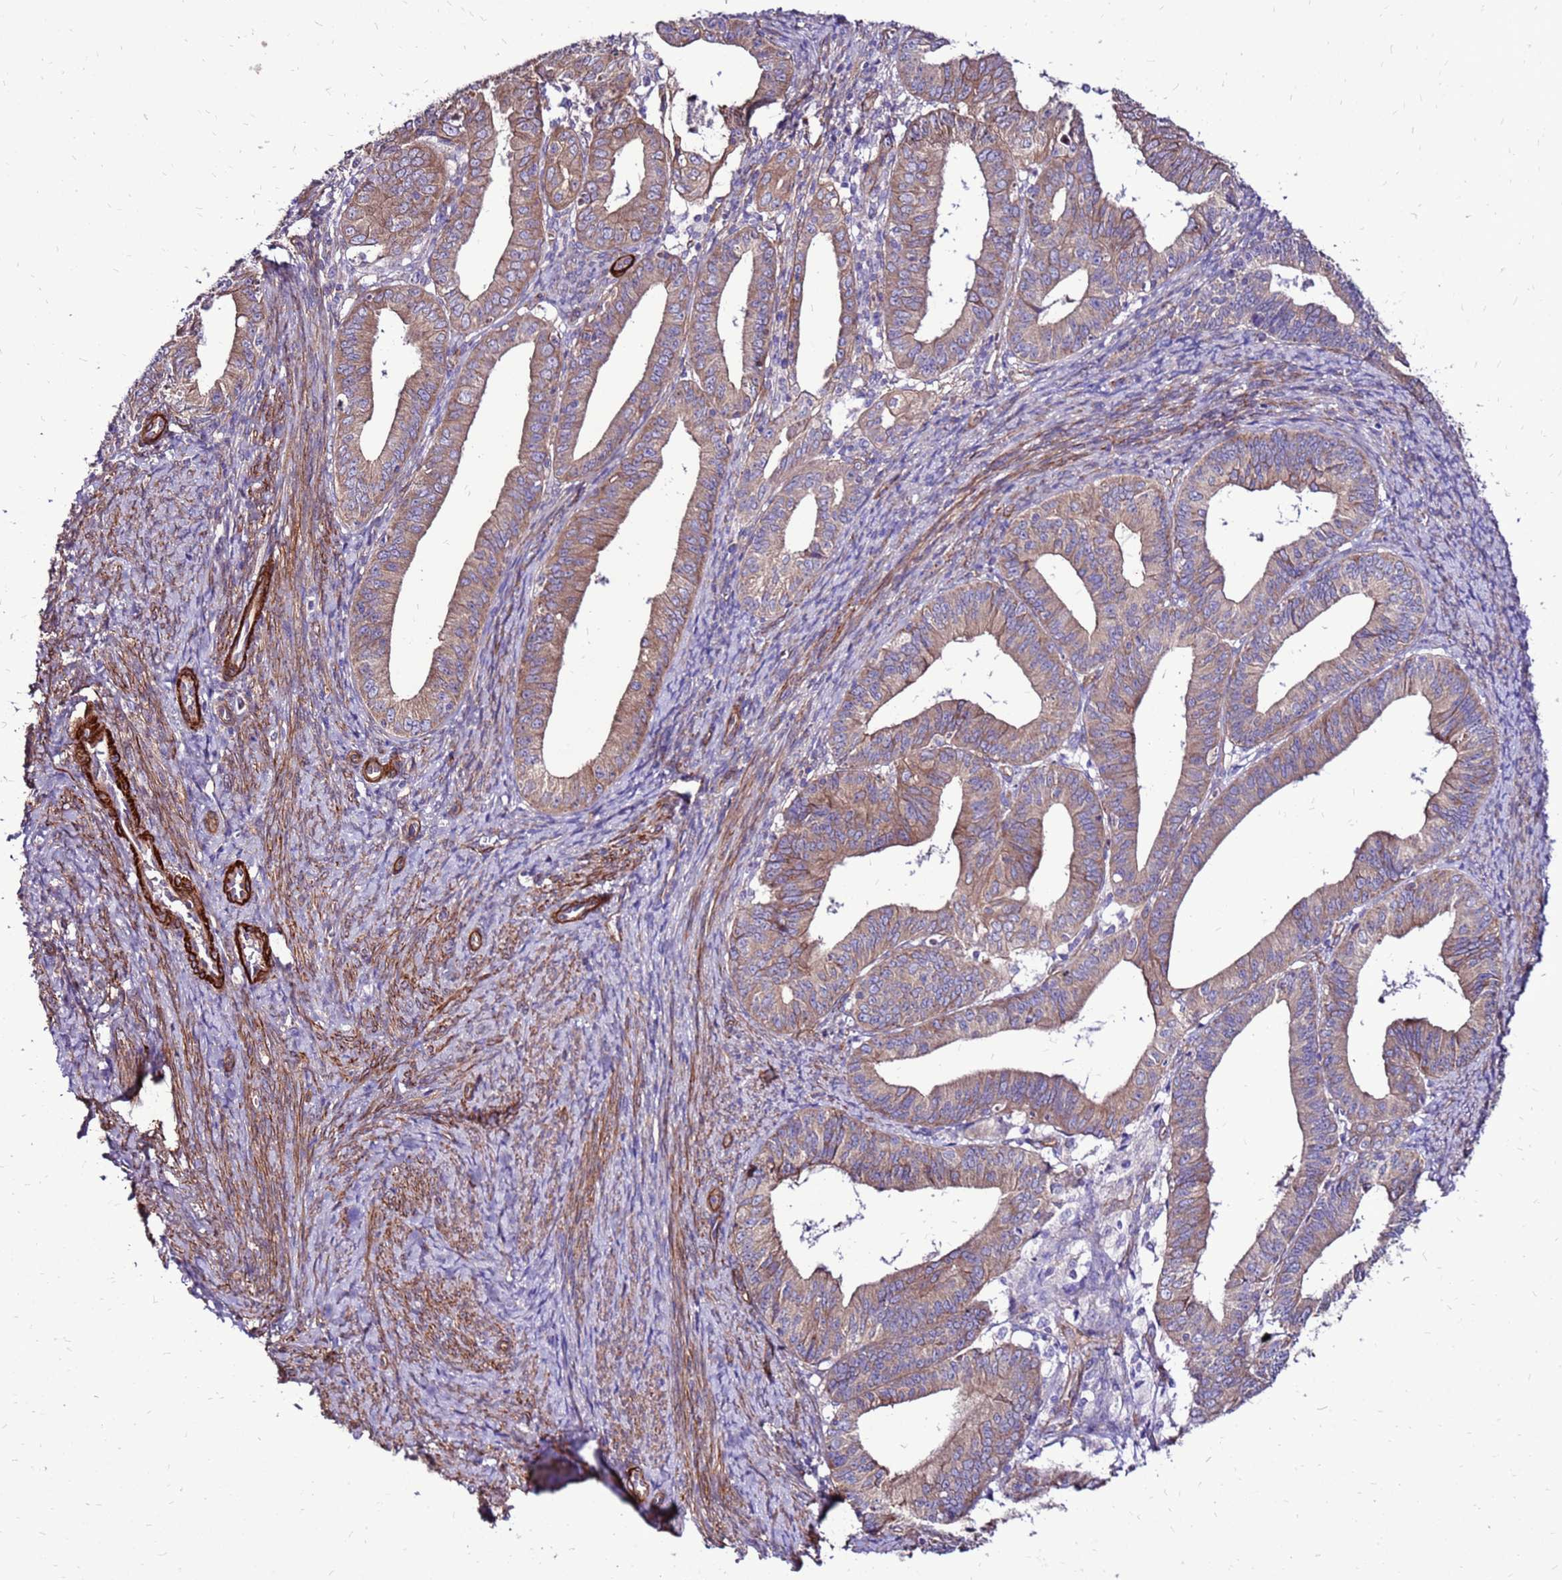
{"staining": {"intensity": "moderate", "quantity": ">75%", "location": "cytoplasmic/membranous"}, "tissue": "endometrial cancer", "cell_type": "Tumor cells", "image_type": "cancer", "snomed": [{"axis": "morphology", "description": "Adenocarcinoma, NOS"}, {"axis": "topography", "description": "Endometrium"}], "caption": "Tumor cells exhibit moderate cytoplasmic/membranous positivity in about >75% of cells in endometrial cancer (adenocarcinoma).", "gene": "EI24", "patient": {"sex": "female", "age": 56}}